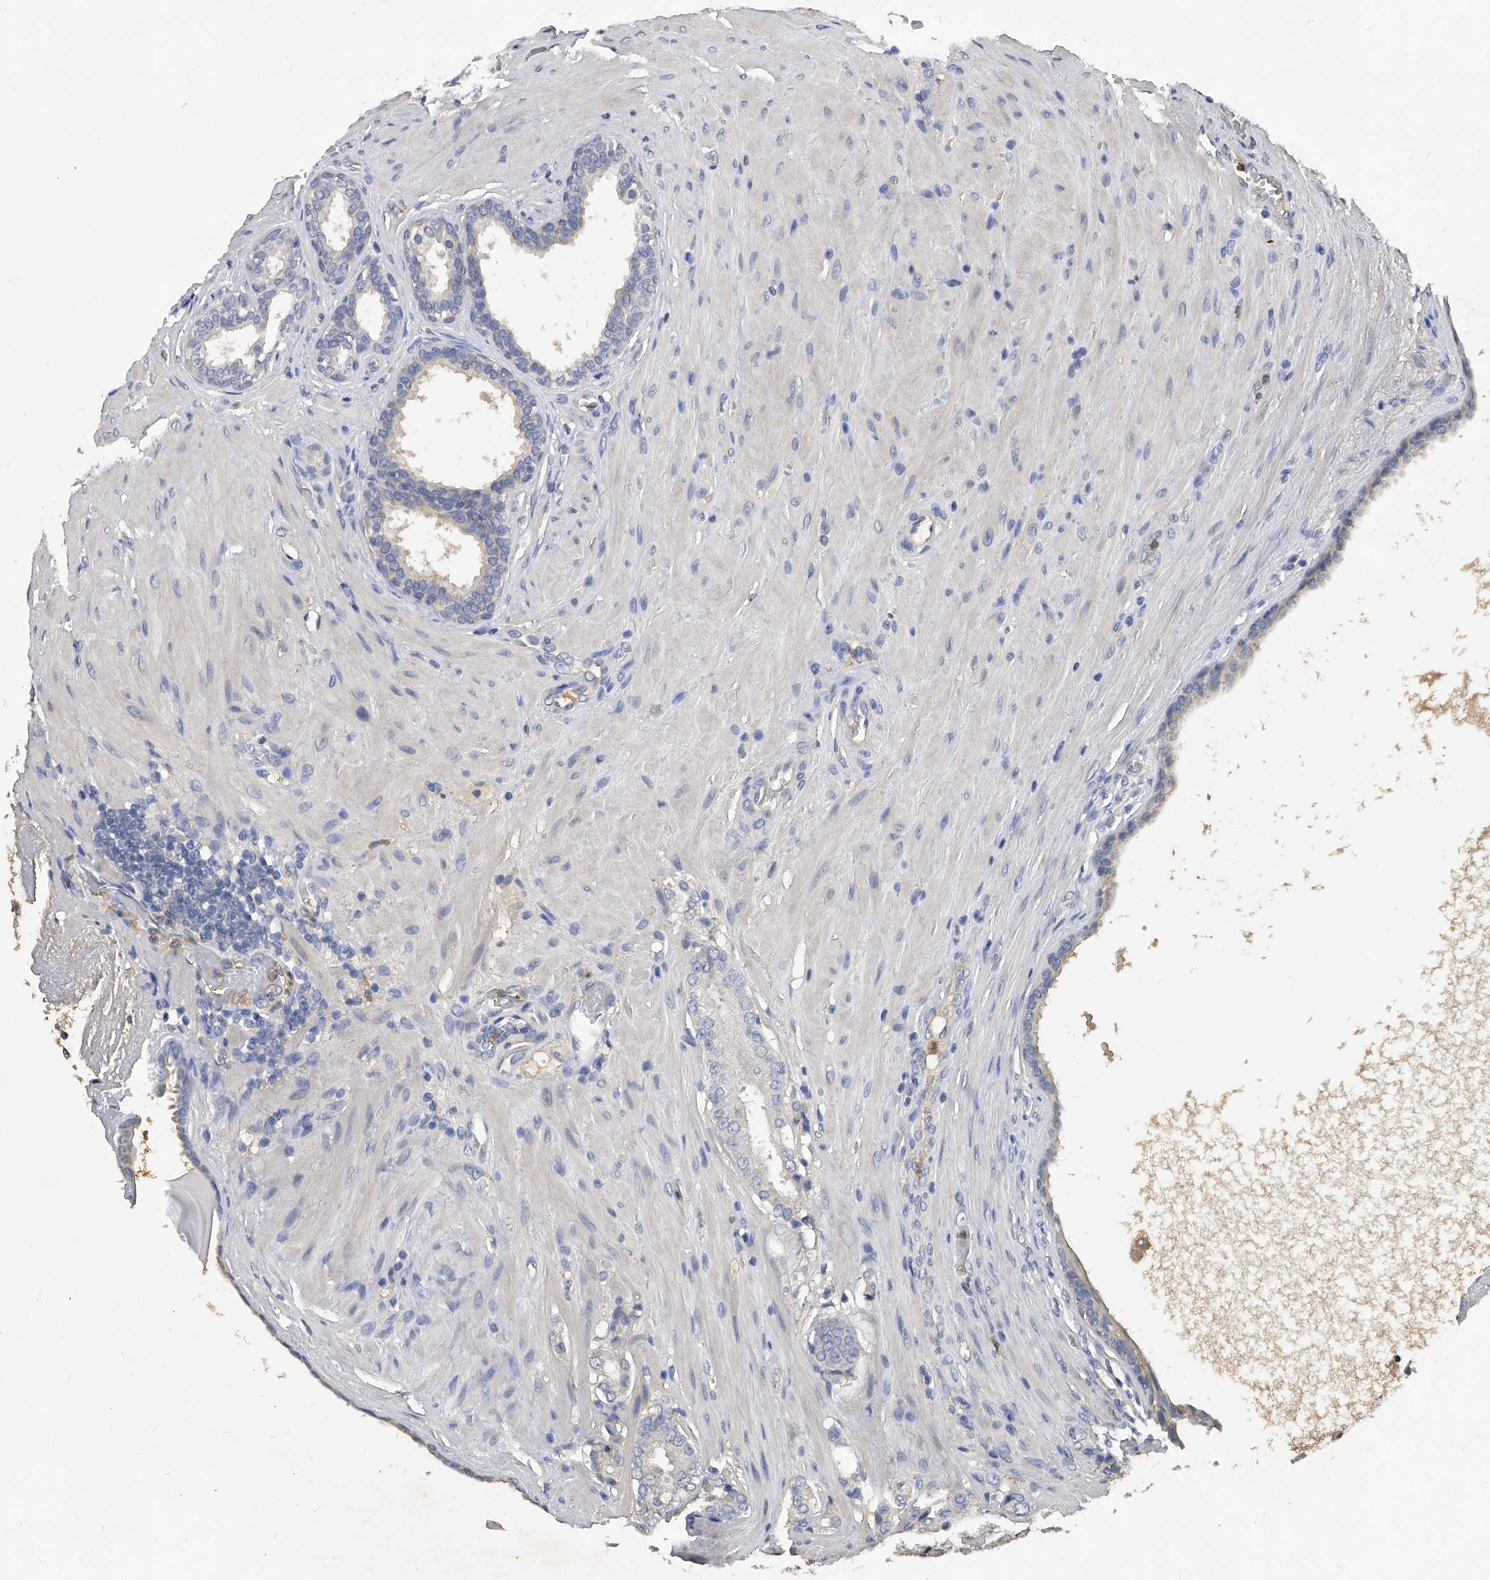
{"staining": {"intensity": "negative", "quantity": "none", "location": "none"}, "tissue": "prostate cancer", "cell_type": "Tumor cells", "image_type": "cancer", "snomed": [{"axis": "morphology", "description": "Adenocarcinoma, Low grade"}, {"axis": "topography", "description": "Prostate"}], "caption": "The immunohistochemistry histopathology image has no significant staining in tumor cells of prostate cancer tissue.", "gene": "HOMER3", "patient": {"sex": "male", "age": 69}}